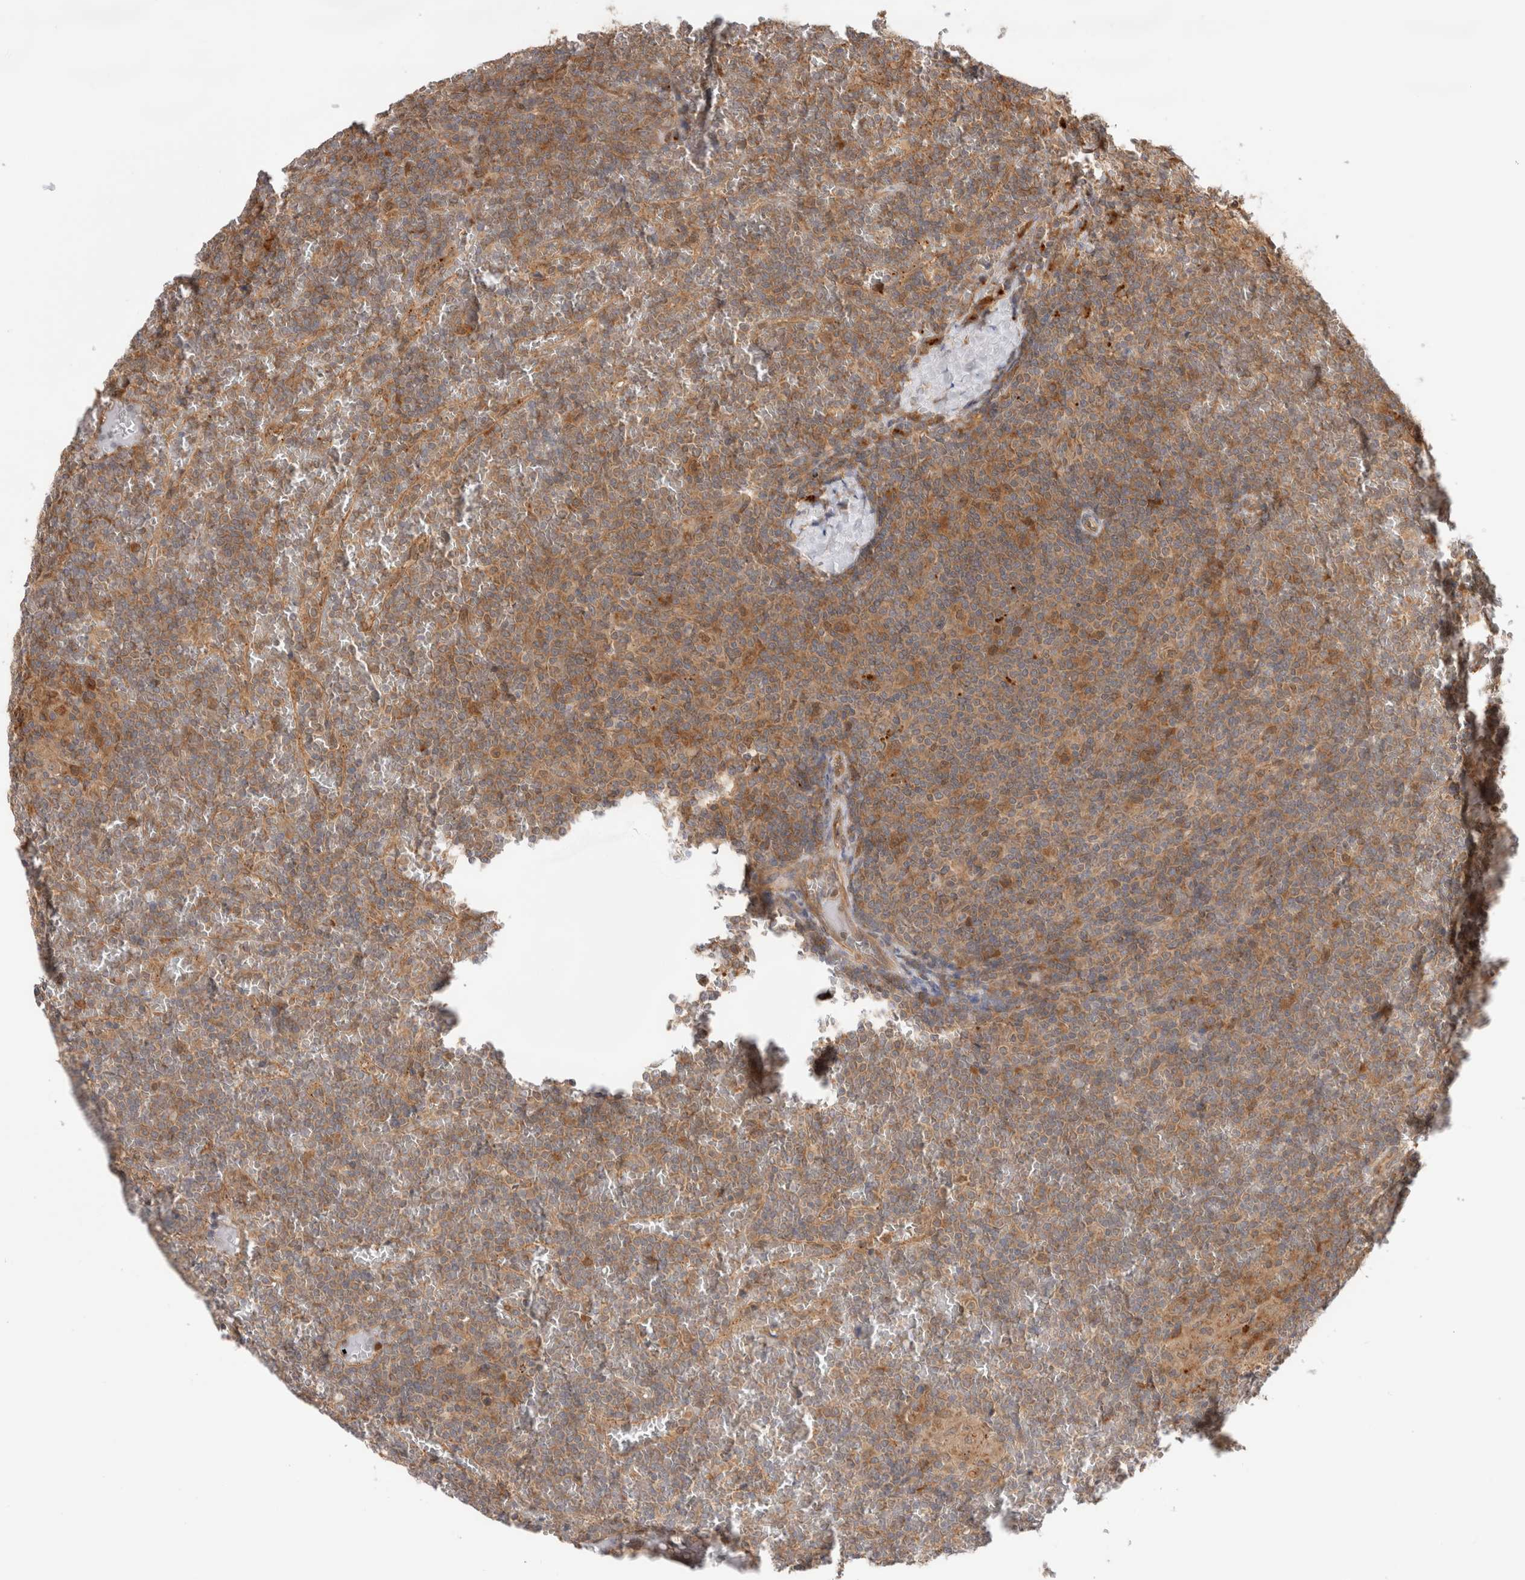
{"staining": {"intensity": "moderate", "quantity": ">75%", "location": "cytoplasmic/membranous"}, "tissue": "lymphoma", "cell_type": "Tumor cells", "image_type": "cancer", "snomed": [{"axis": "morphology", "description": "Malignant lymphoma, non-Hodgkin's type, Low grade"}, {"axis": "topography", "description": "Spleen"}], "caption": "Malignant lymphoma, non-Hodgkin's type (low-grade) tissue shows moderate cytoplasmic/membranous staining in approximately >75% of tumor cells, visualized by immunohistochemistry. Ihc stains the protein in brown and the nuclei are stained blue.", "gene": "ACTL9", "patient": {"sex": "female", "age": 19}}